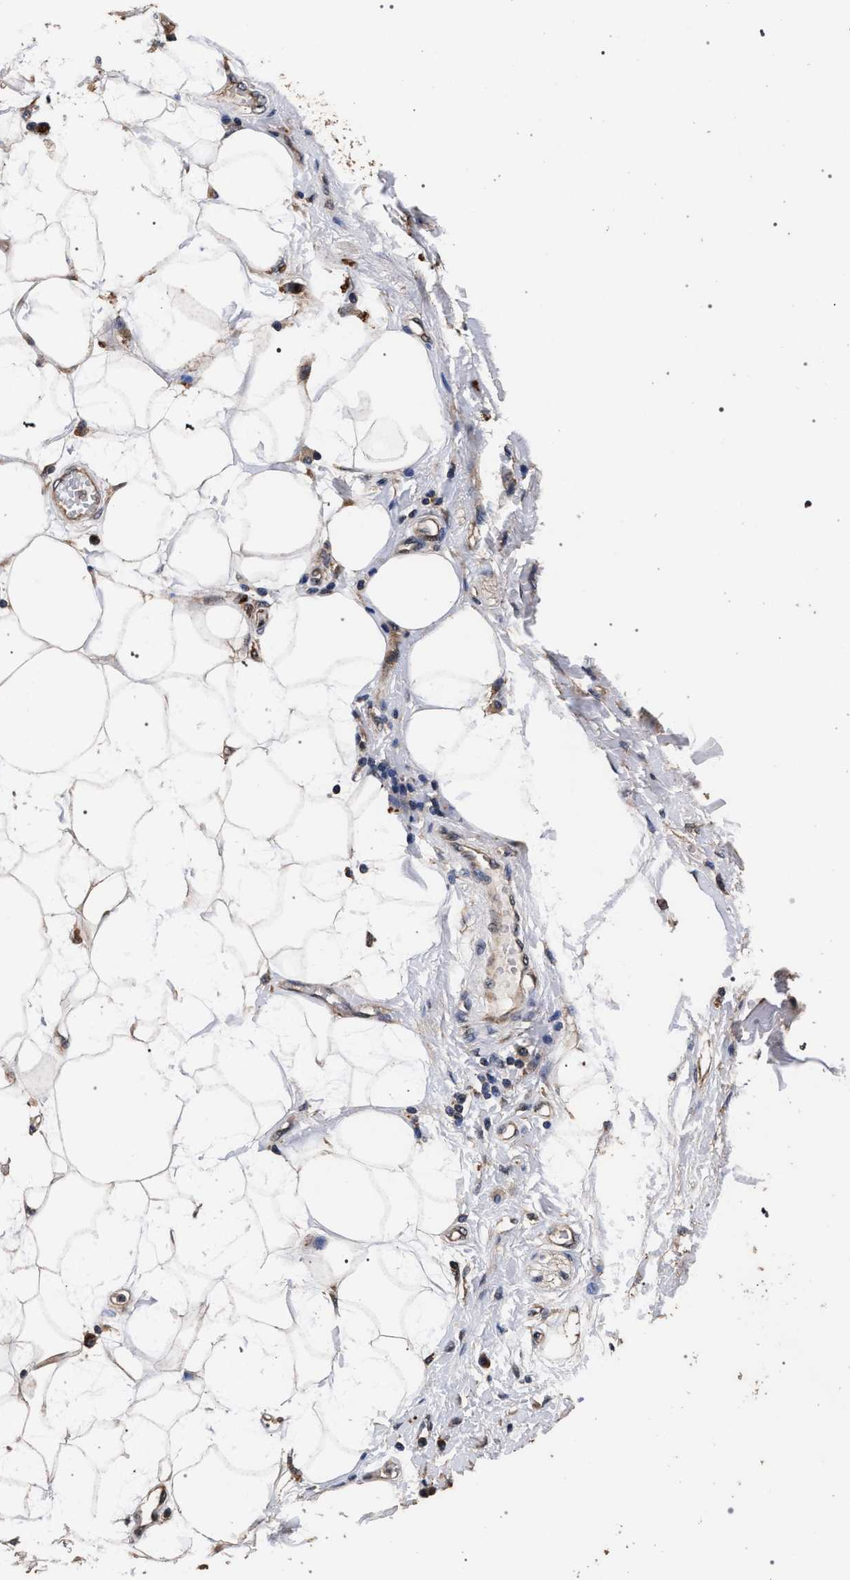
{"staining": {"intensity": "moderate", "quantity": "<25%", "location": "cytoplasmic/membranous"}, "tissue": "adipose tissue", "cell_type": "Adipocytes", "image_type": "normal", "snomed": [{"axis": "morphology", "description": "Normal tissue, NOS"}, {"axis": "morphology", "description": "Adenocarcinoma, NOS"}, {"axis": "topography", "description": "Duodenum"}, {"axis": "topography", "description": "Peripheral nerve tissue"}], "caption": "A histopathology image showing moderate cytoplasmic/membranous staining in approximately <25% of adipocytes in unremarkable adipose tissue, as visualized by brown immunohistochemical staining.", "gene": "ACOX1", "patient": {"sex": "female", "age": 60}}